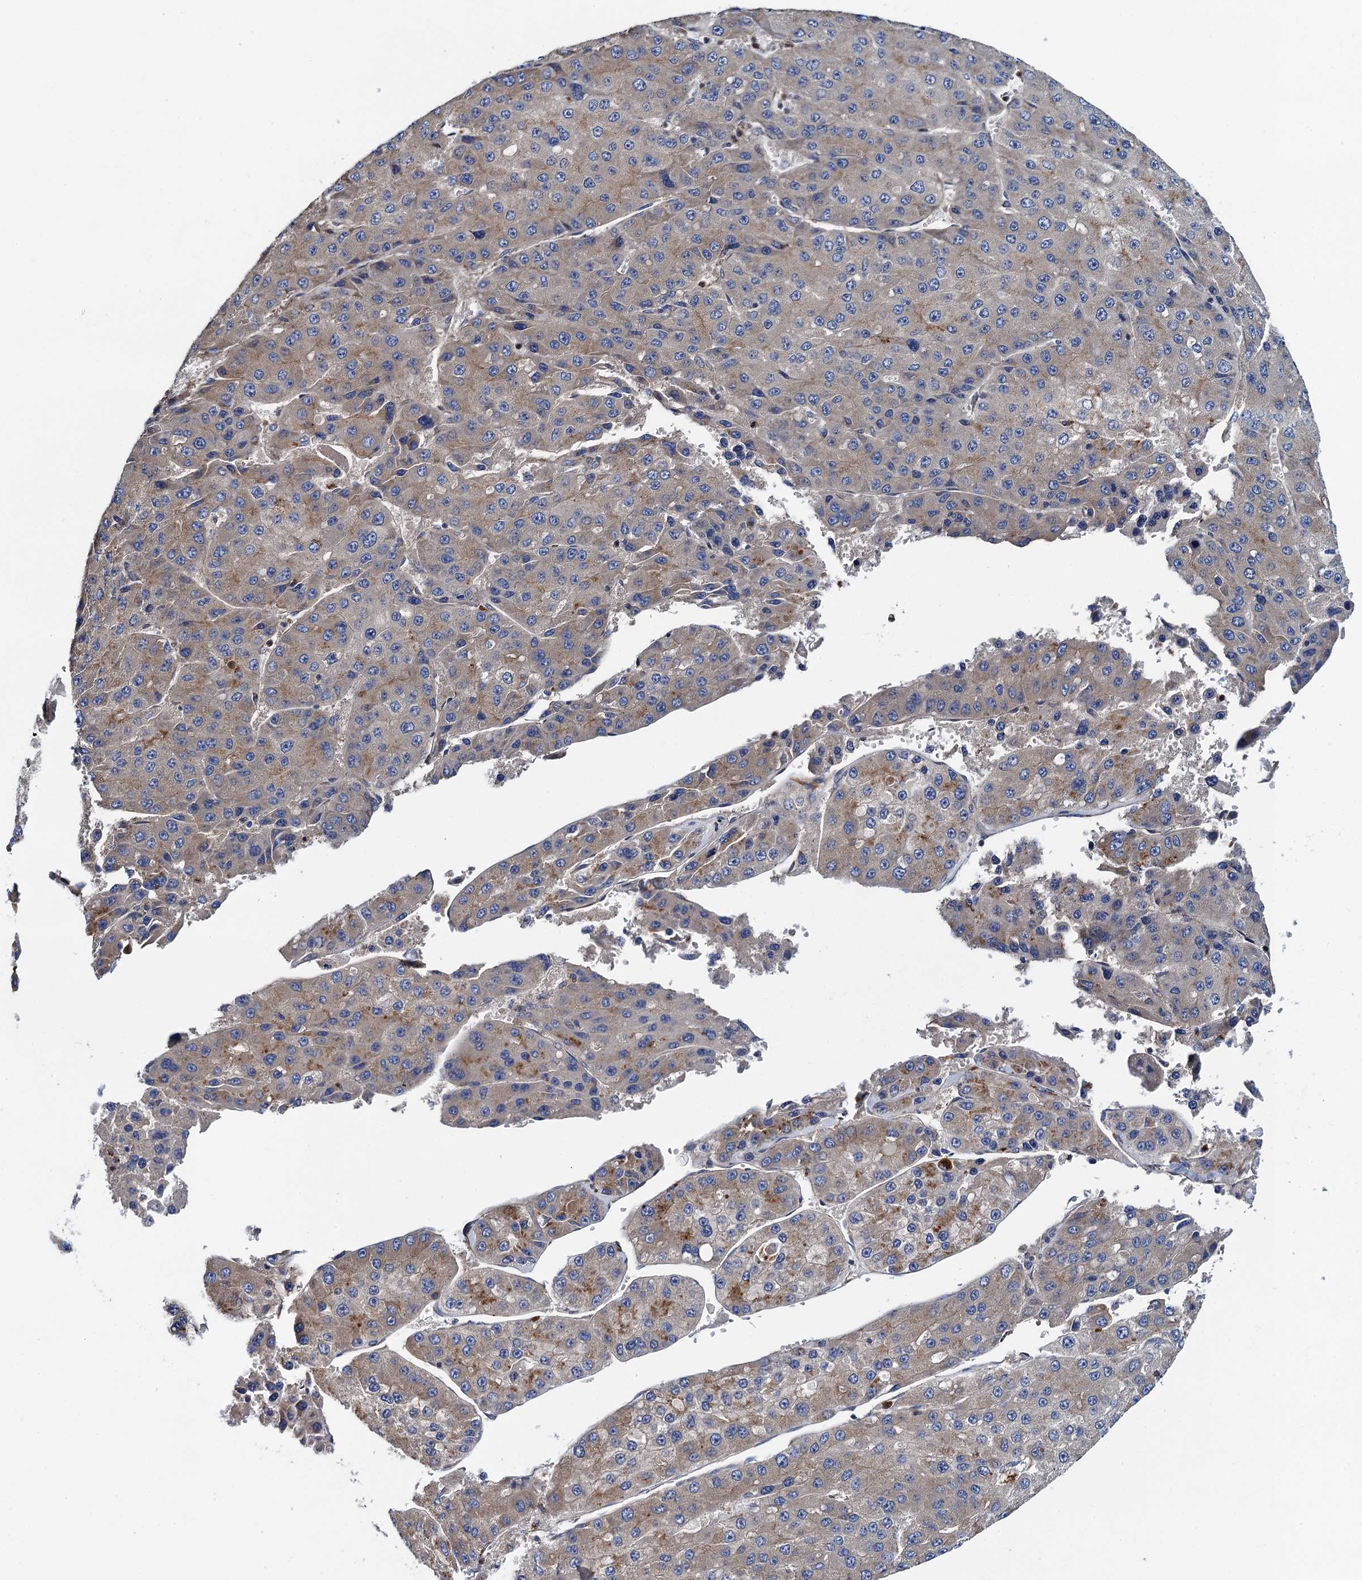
{"staining": {"intensity": "moderate", "quantity": "<25%", "location": "cytoplasmic/membranous"}, "tissue": "liver cancer", "cell_type": "Tumor cells", "image_type": "cancer", "snomed": [{"axis": "morphology", "description": "Carcinoma, Hepatocellular, NOS"}, {"axis": "topography", "description": "Liver"}], "caption": "Brown immunohistochemical staining in human liver hepatocellular carcinoma displays moderate cytoplasmic/membranous positivity in about <25% of tumor cells.", "gene": "ADCY9", "patient": {"sex": "female", "age": 73}}